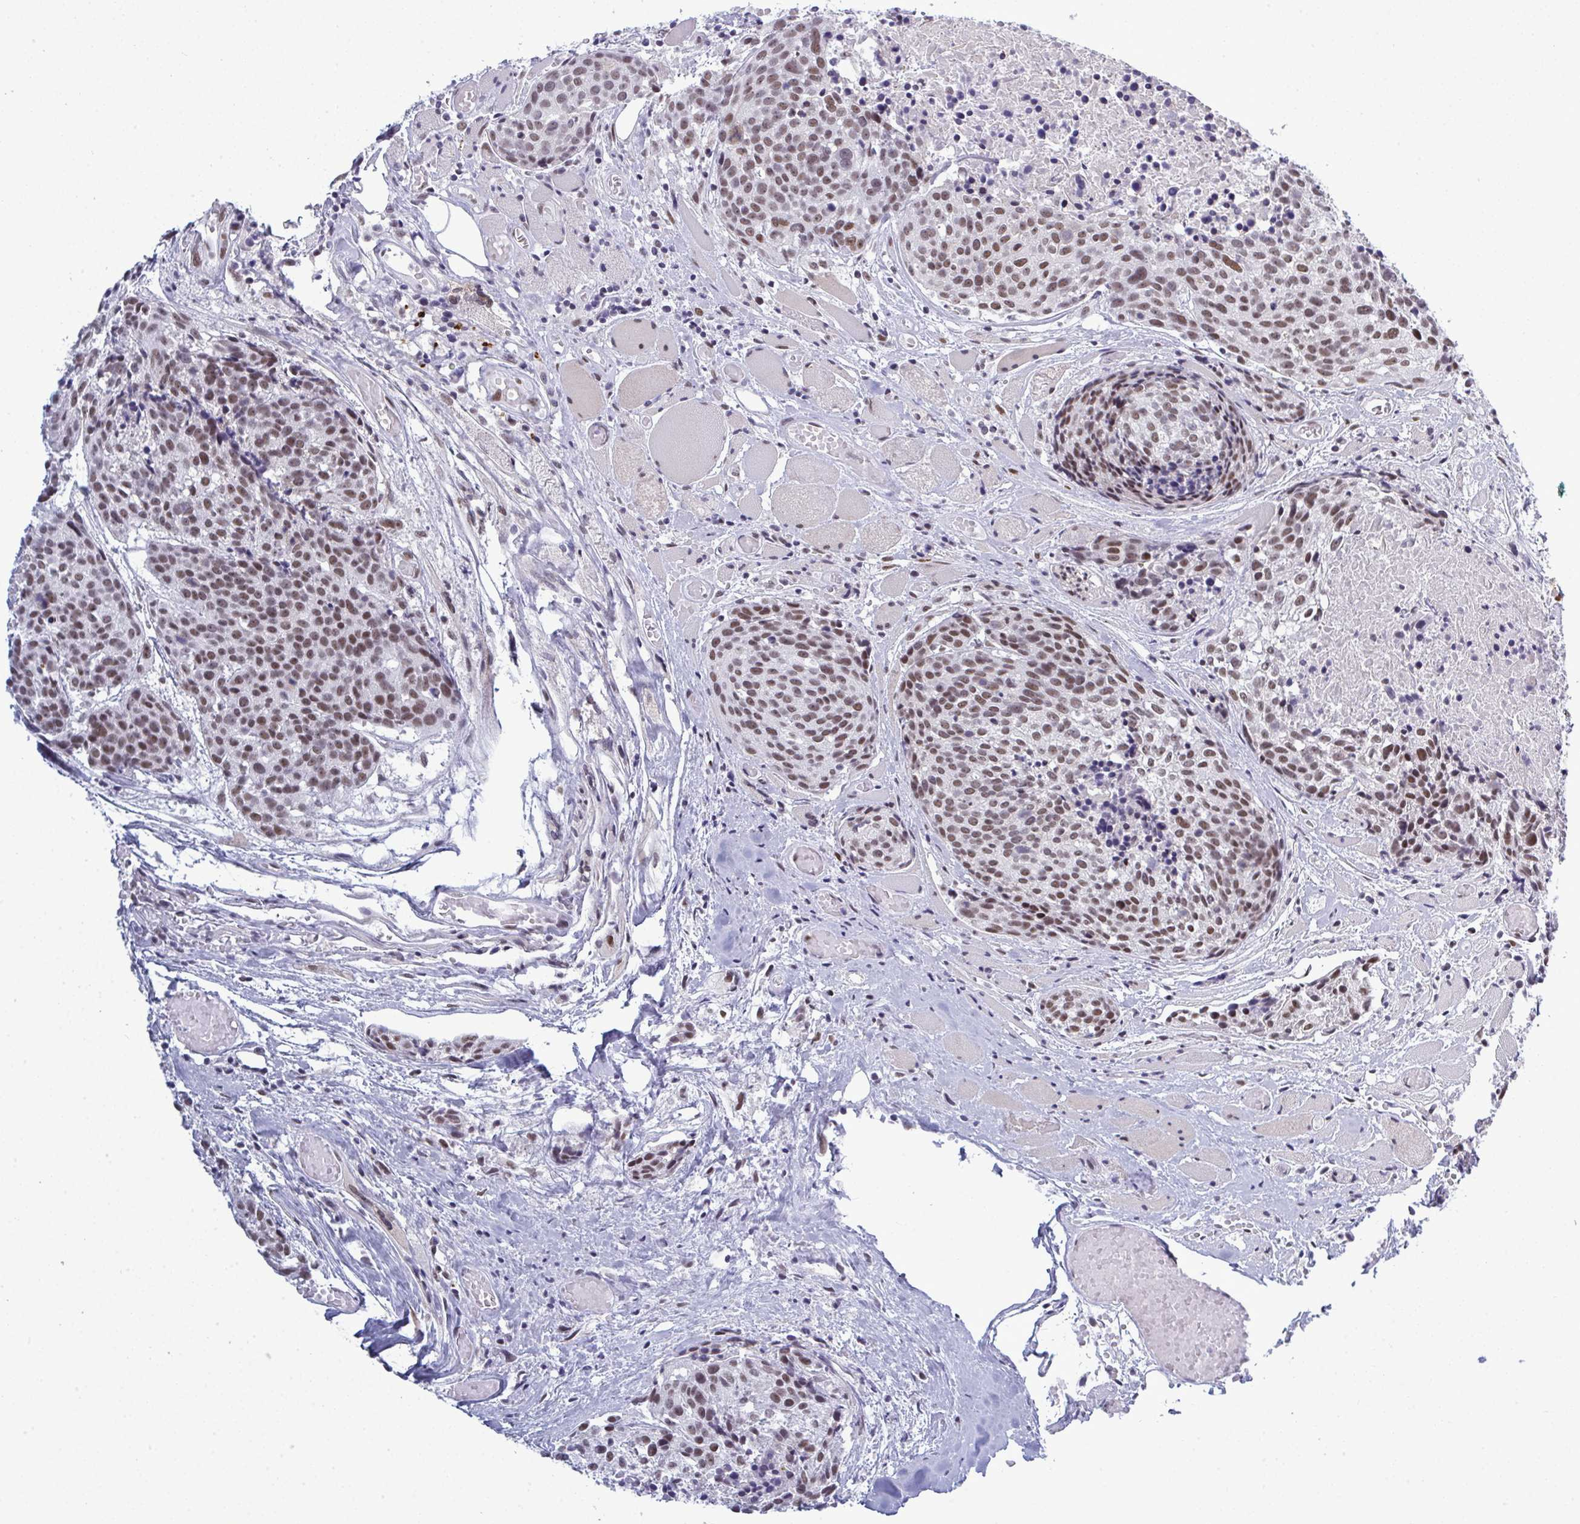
{"staining": {"intensity": "moderate", "quantity": ">75%", "location": "nuclear"}, "tissue": "head and neck cancer", "cell_type": "Tumor cells", "image_type": "cancer", "snomed": [{"axis": "morphology", "description": "Squamous cell carcinoma, NOS"}, {"axis": "topography", "description": "Oral tissue"}, {"axis": "topography", "description": "Head-Neck"}], "caption": "Immunohistochemical staining of squamous cell carcinoma (head and neck) shows moderate nuclear protein expression in approximately >75% of tumor cells.", "gene": "PPP1R10", "patient": {"sex": "male", "age": 64}}